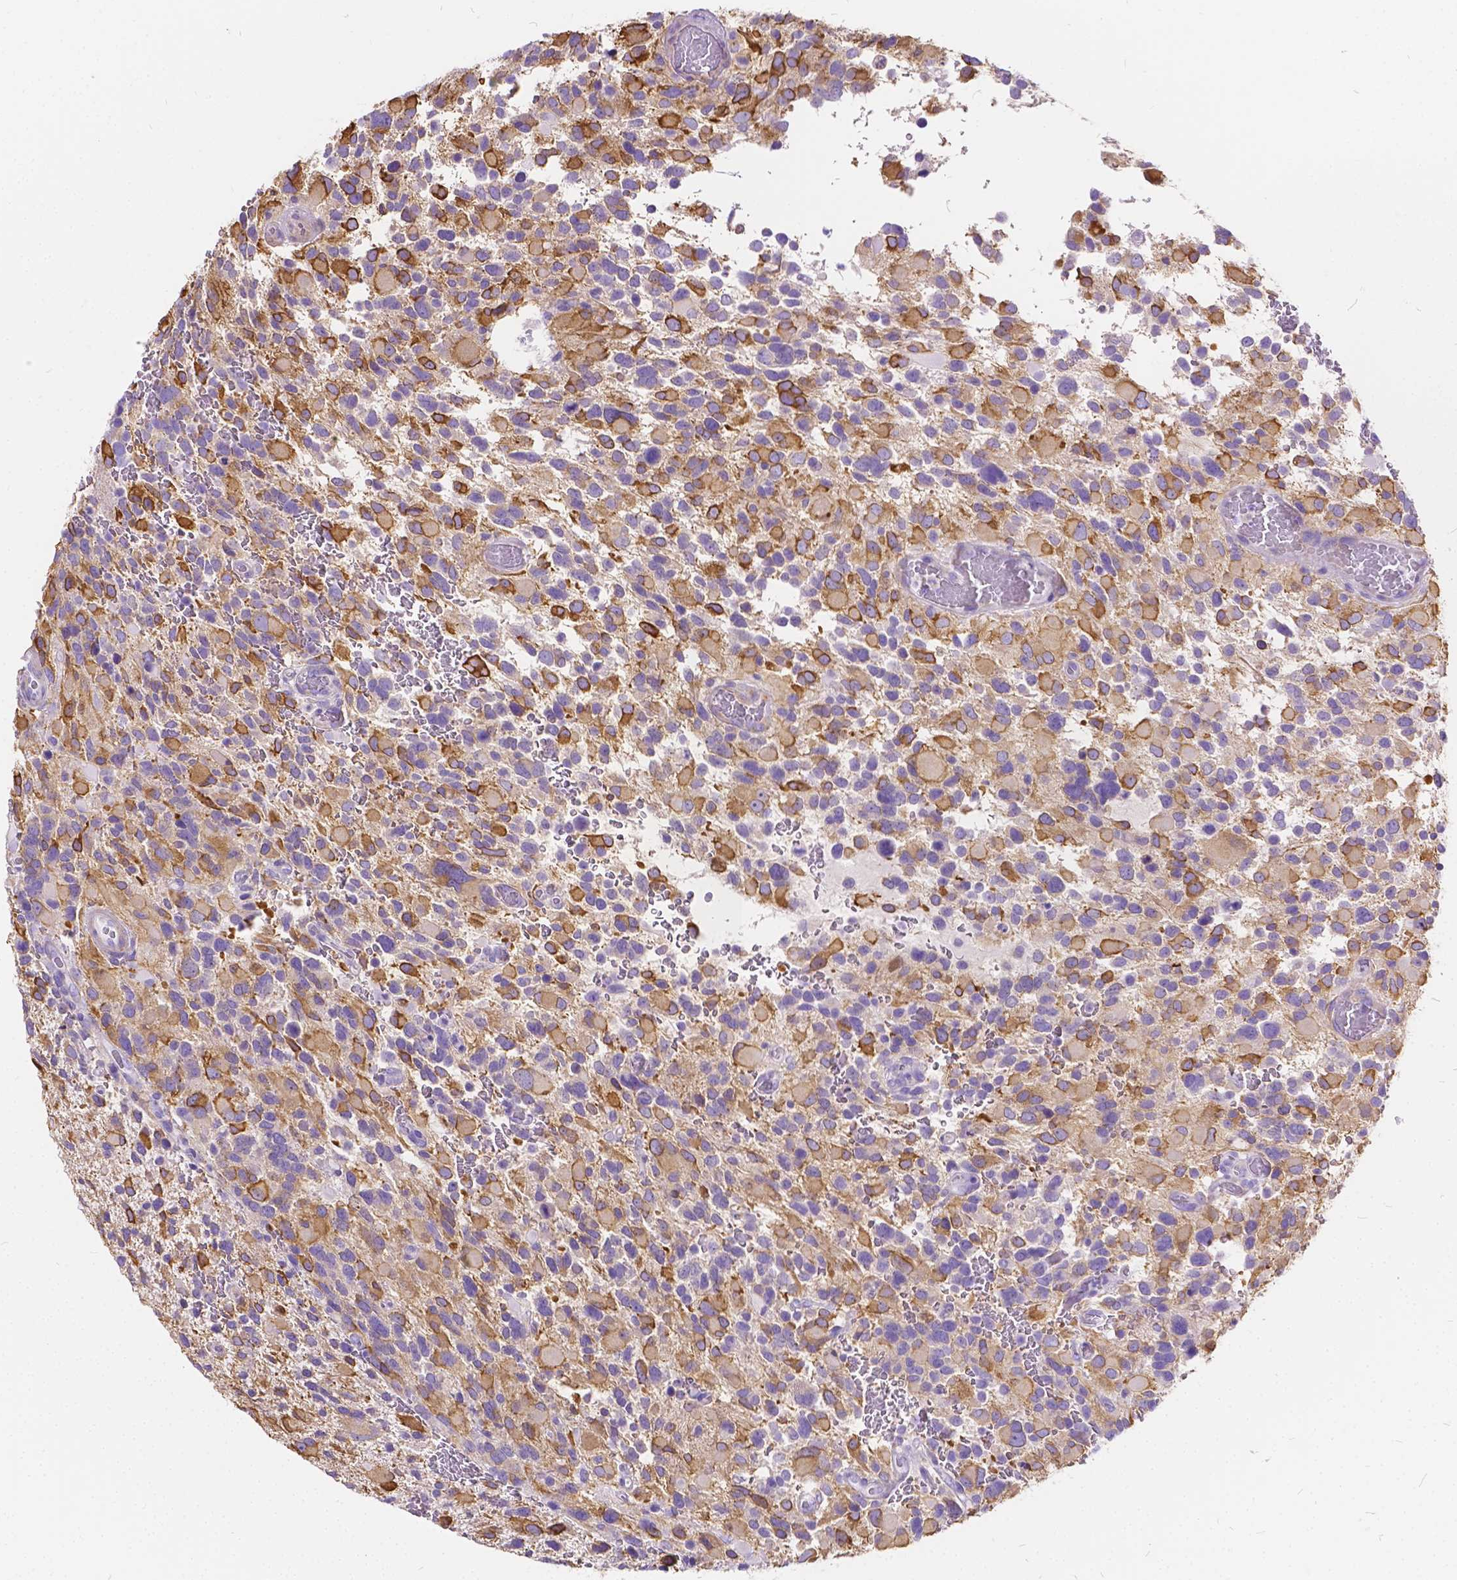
{"staining": {"intensity": "moderate", "quantity": "<25%", "location": "cytoplasmic/membranous"}, "tissue": "glioma", "cell_type": "Tumor cells", "image_type": "cancer", "snomed": [{"axis": "morphology", "description": "Glioma, malignant, Low grade"}, {"axis": "topography", "description": "Brain"}], "caption": "Immunohistochemical staining of malignant glioma (low-grade) shows low levels of moderate cytoplasmic/membranous expression in approximately <25% of tumor cells.", "gene": "CHRM1", "patient": {"sex": "female", "age": 32}}